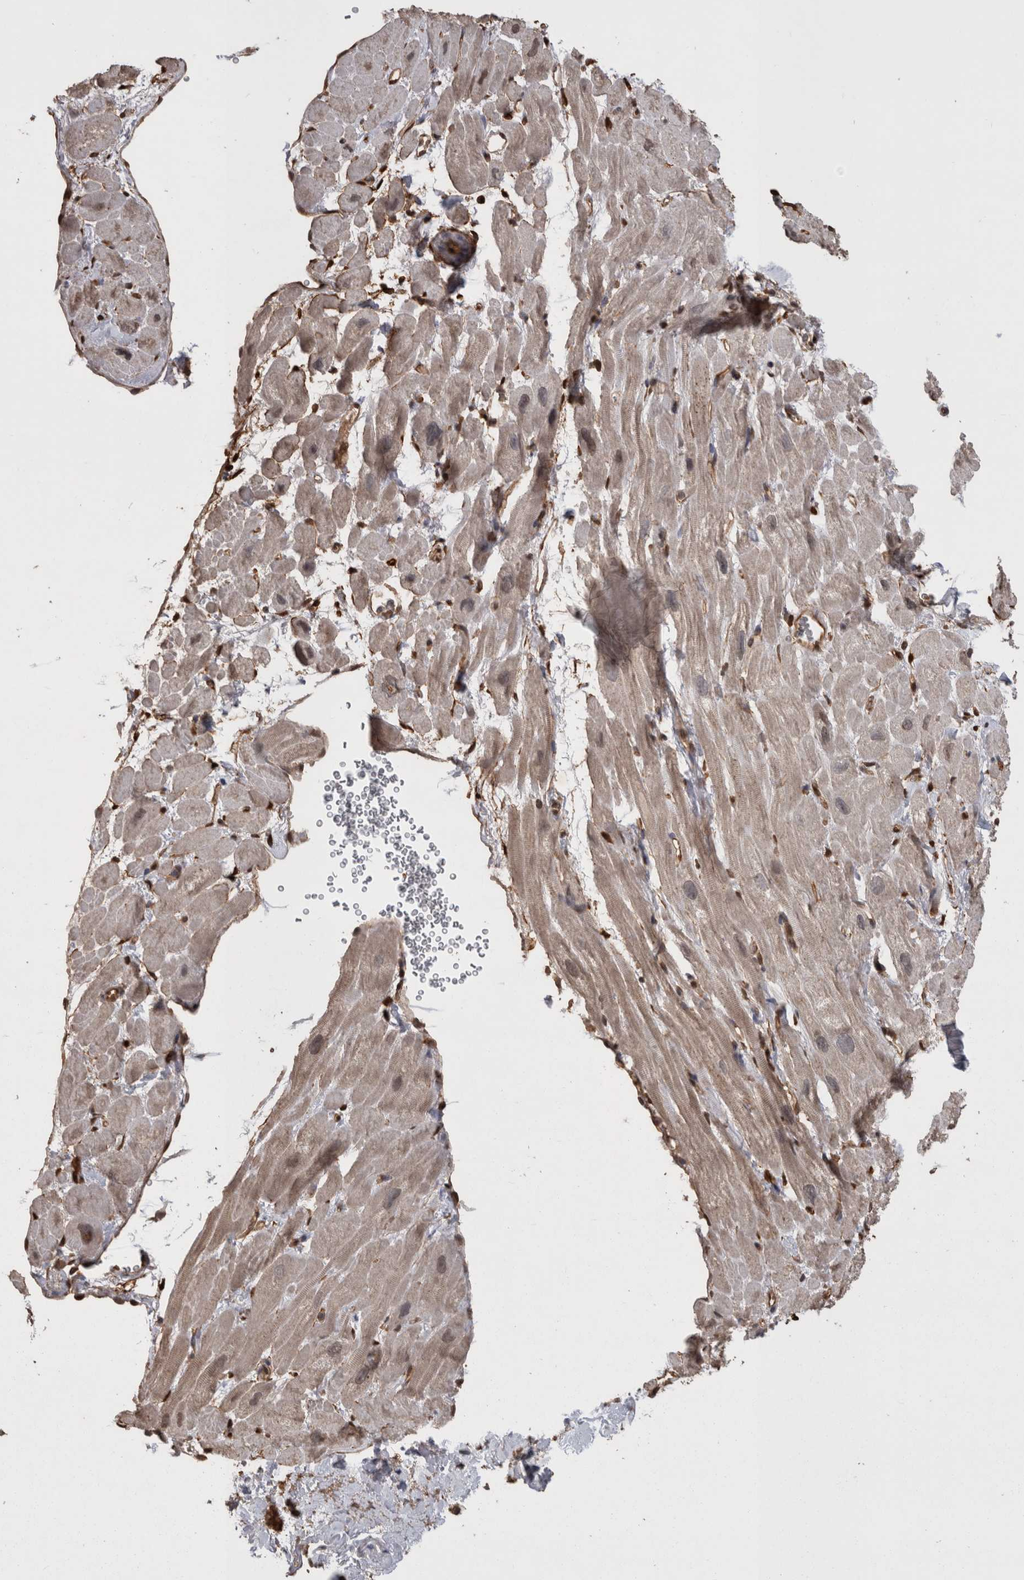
{"staining": {"intensity": "weak", "quantity": "25%-75%", "location": "cytoplasmic/membranous,nuclear"}, "tissue": "heart muscle", "cell_type": "Cardiomyocytes", "image_type": "normal", "snomed": [{"axis": "morphology", "description": "Normal tissue, NOS"}, {"axis": "topography", "description": "Heart"}], "caption": "Unremarkable heart muscle shows weak cytoplasmic/membranous,nuclear staining in about 25%-75% of cardiomyocytes The staining was performed using DAB to visualize the protein expression in brown, while the nuclei were stained in blue with hematoxylin (Magnification: 20x)..", "gene": "LXN", "patient": {"sex": "male", "age": 49}}